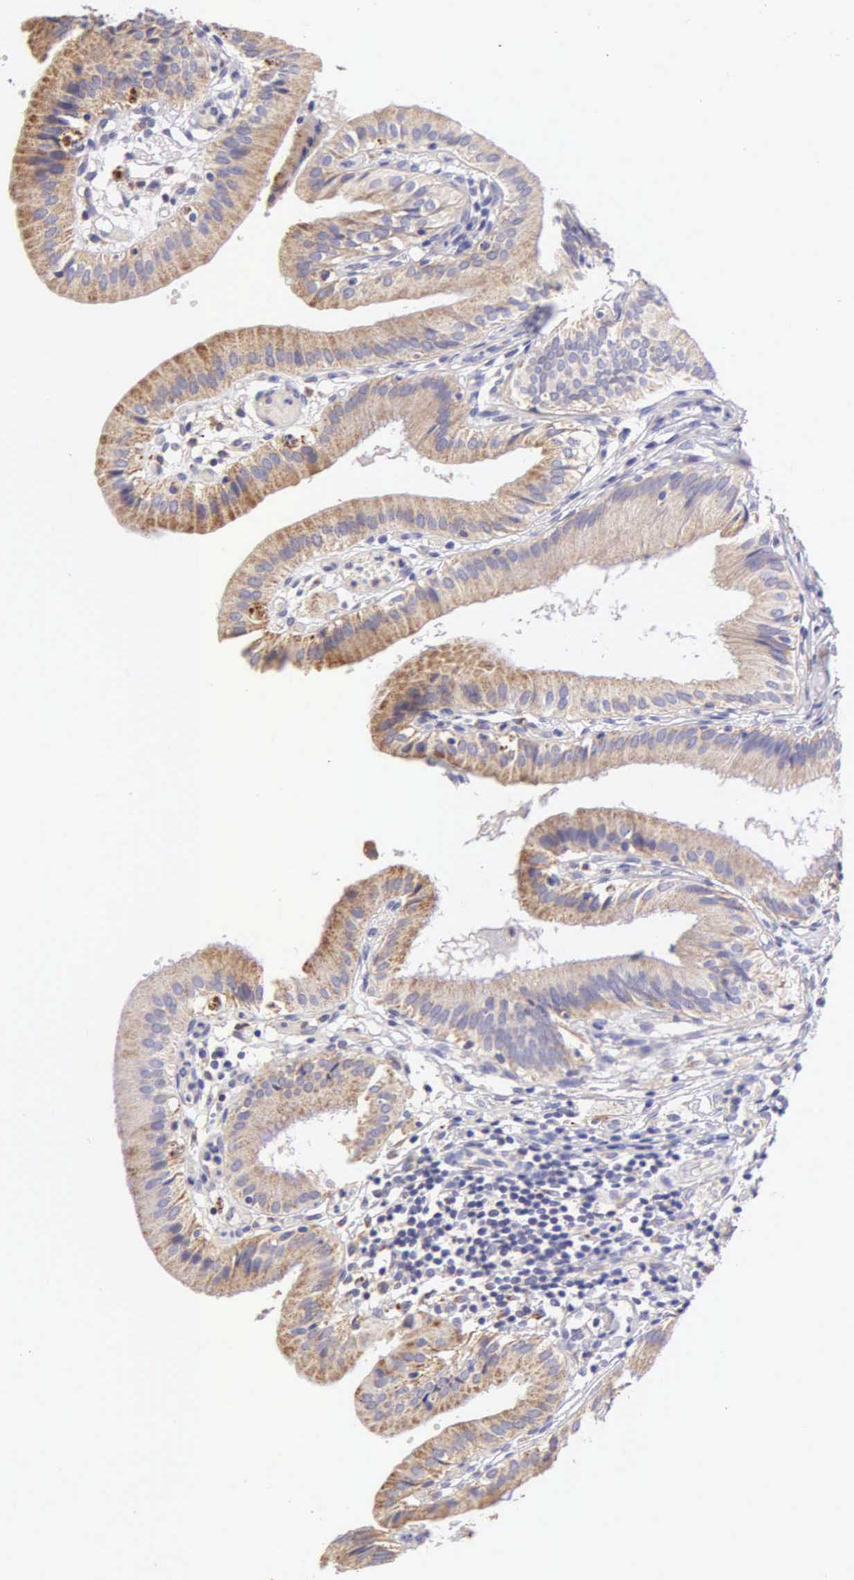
{"staining": {"intensity": "weak", "quantity": "25%-75%", "location": "cytoplasmic/membranous"}, "tissue": "gallbladder", "cell_type": "Glandular cells", "image_type": "normal", "snomed": [{"axis": "morphology", "description": "Normal tissue, NOS"}, {"axis": "topography", "description": "Gallbladder"}], "caption": "Weak cytoplasmic/membranous staining for a protein is seen in about 25%-75% of glandular cells of normal gallbladder using immunohistochemistry.", "gene": "ESR1", "patient": {"sex": "male", "age": 28}}